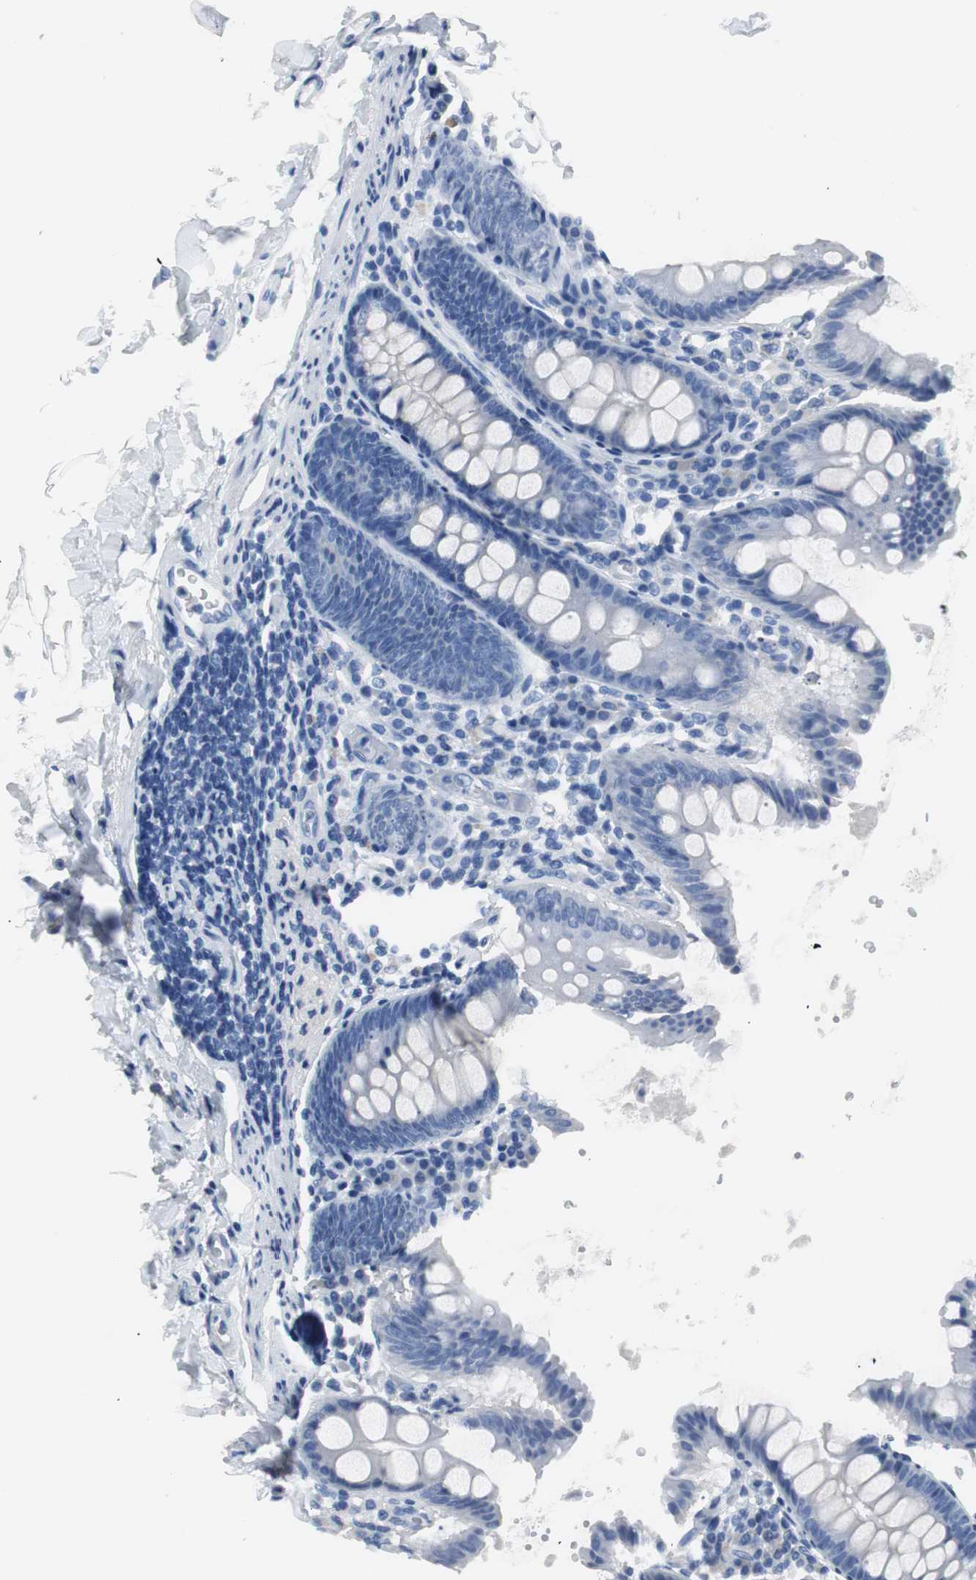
{"staining": {"intensity": "negative", "quantity": "none", "location": "none"}, "tissue": "colon", "cell_type": "Endothelial cells", "image_type": "normal", "snomed": [{"axis": "morphology", "description": "Normal tissue, NOS"}, {"axis": "topography", "description": "Colon"}], "caption": "An image of human colon is negative for staining in endothelial cells.", "gene": "LRP2", "patient": {"sex": "female", "age": 61}}